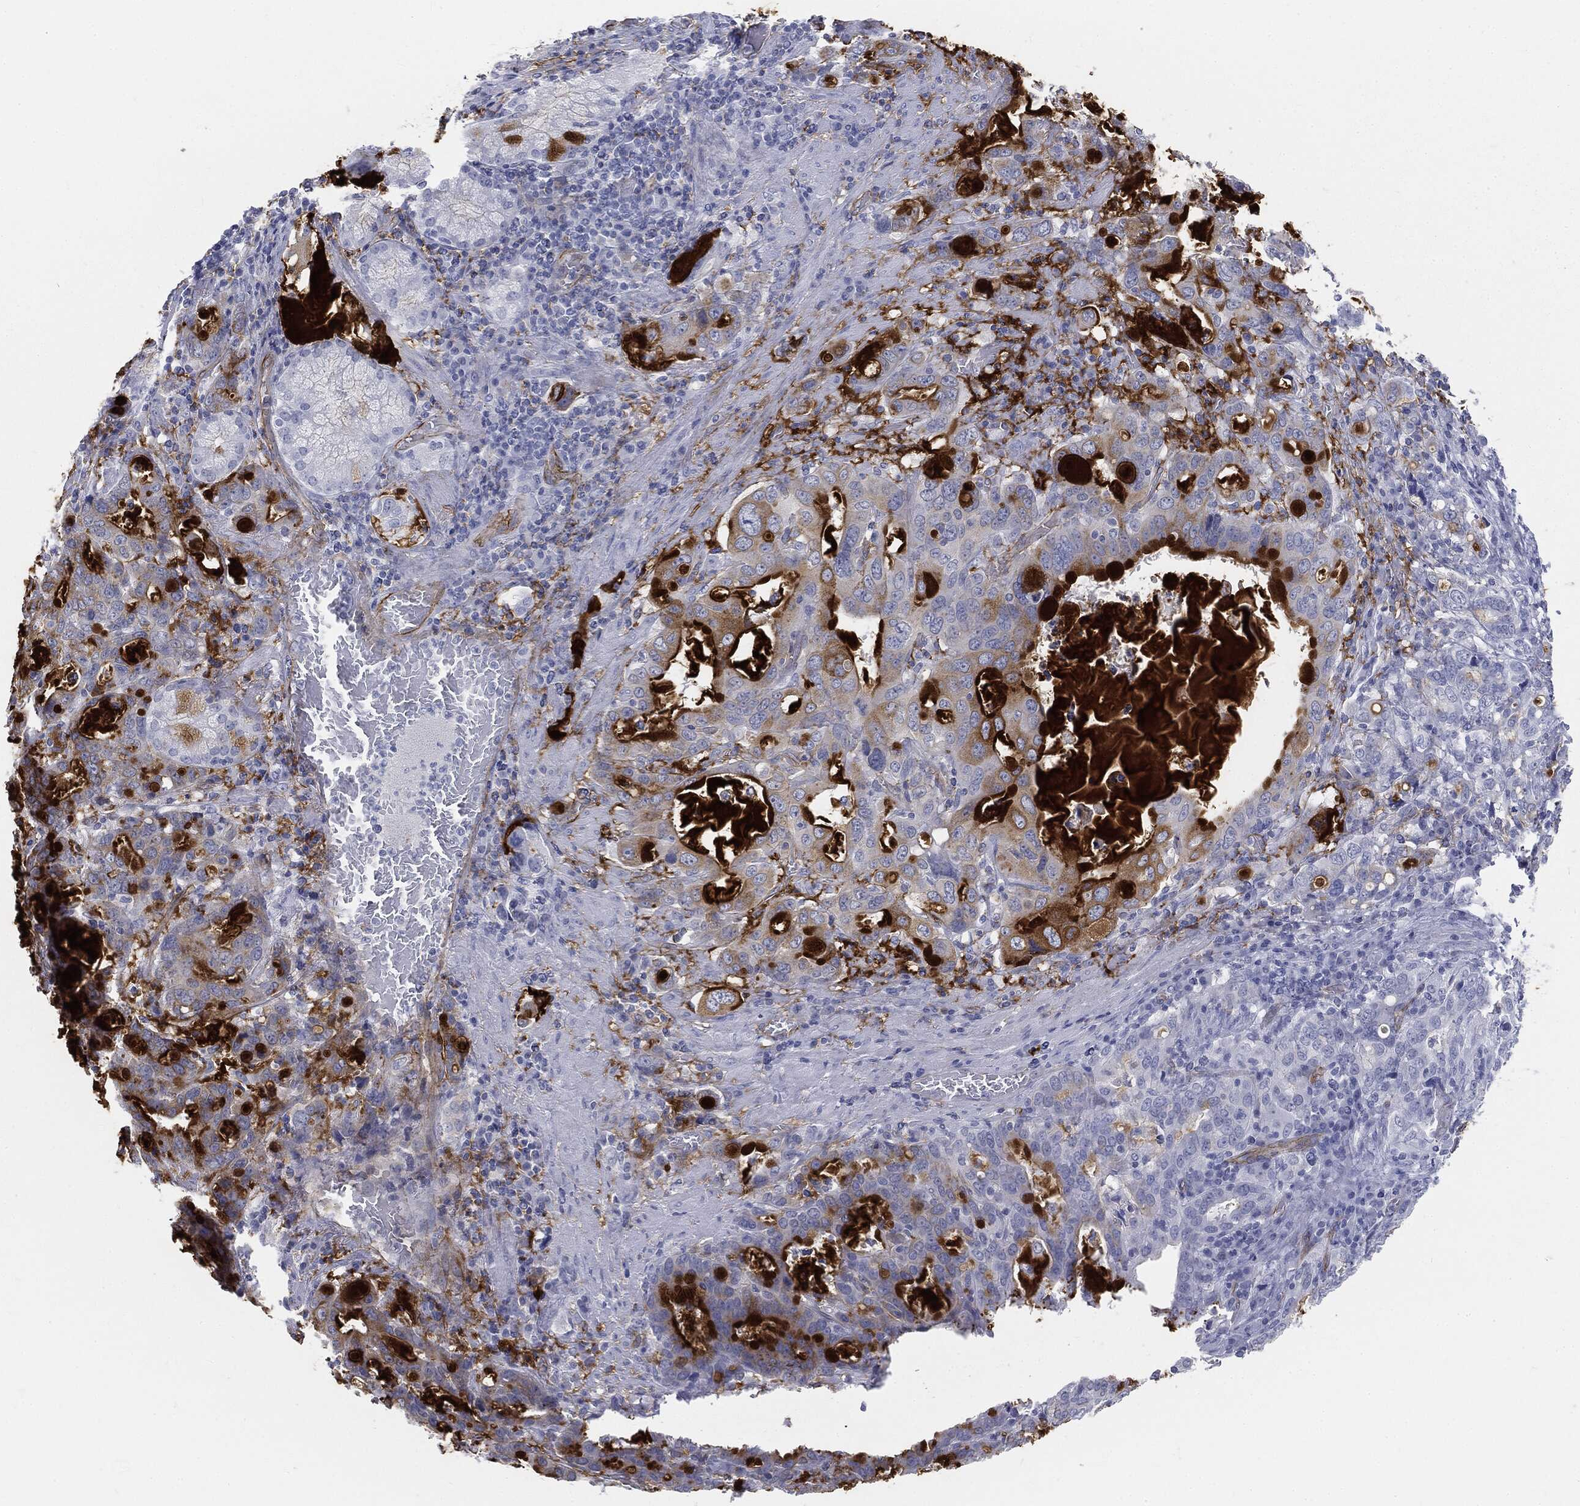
{"staining": {"intensity": "strong", "quantity": "<25%", "location": "cytoplasmic/membranous"}, "tissue": "stomach cancer", "cell_type": "Tumor cells", "image_type": "cancer", "snomed": [{"axis": "morphology", "description": "Adenocarcinoma, NOS"}, {"axis": "topography", "description": "Stomach, upper"}, {"axis": "topography", "description": "Stomach"}], "caption": "Stomach cancer (adenocarcinoma) stained with a protein marker demonstrates strong staining in tumor cells.", "gene": "MUC5AC", "patient": {"sex": "male", "age": 62}}